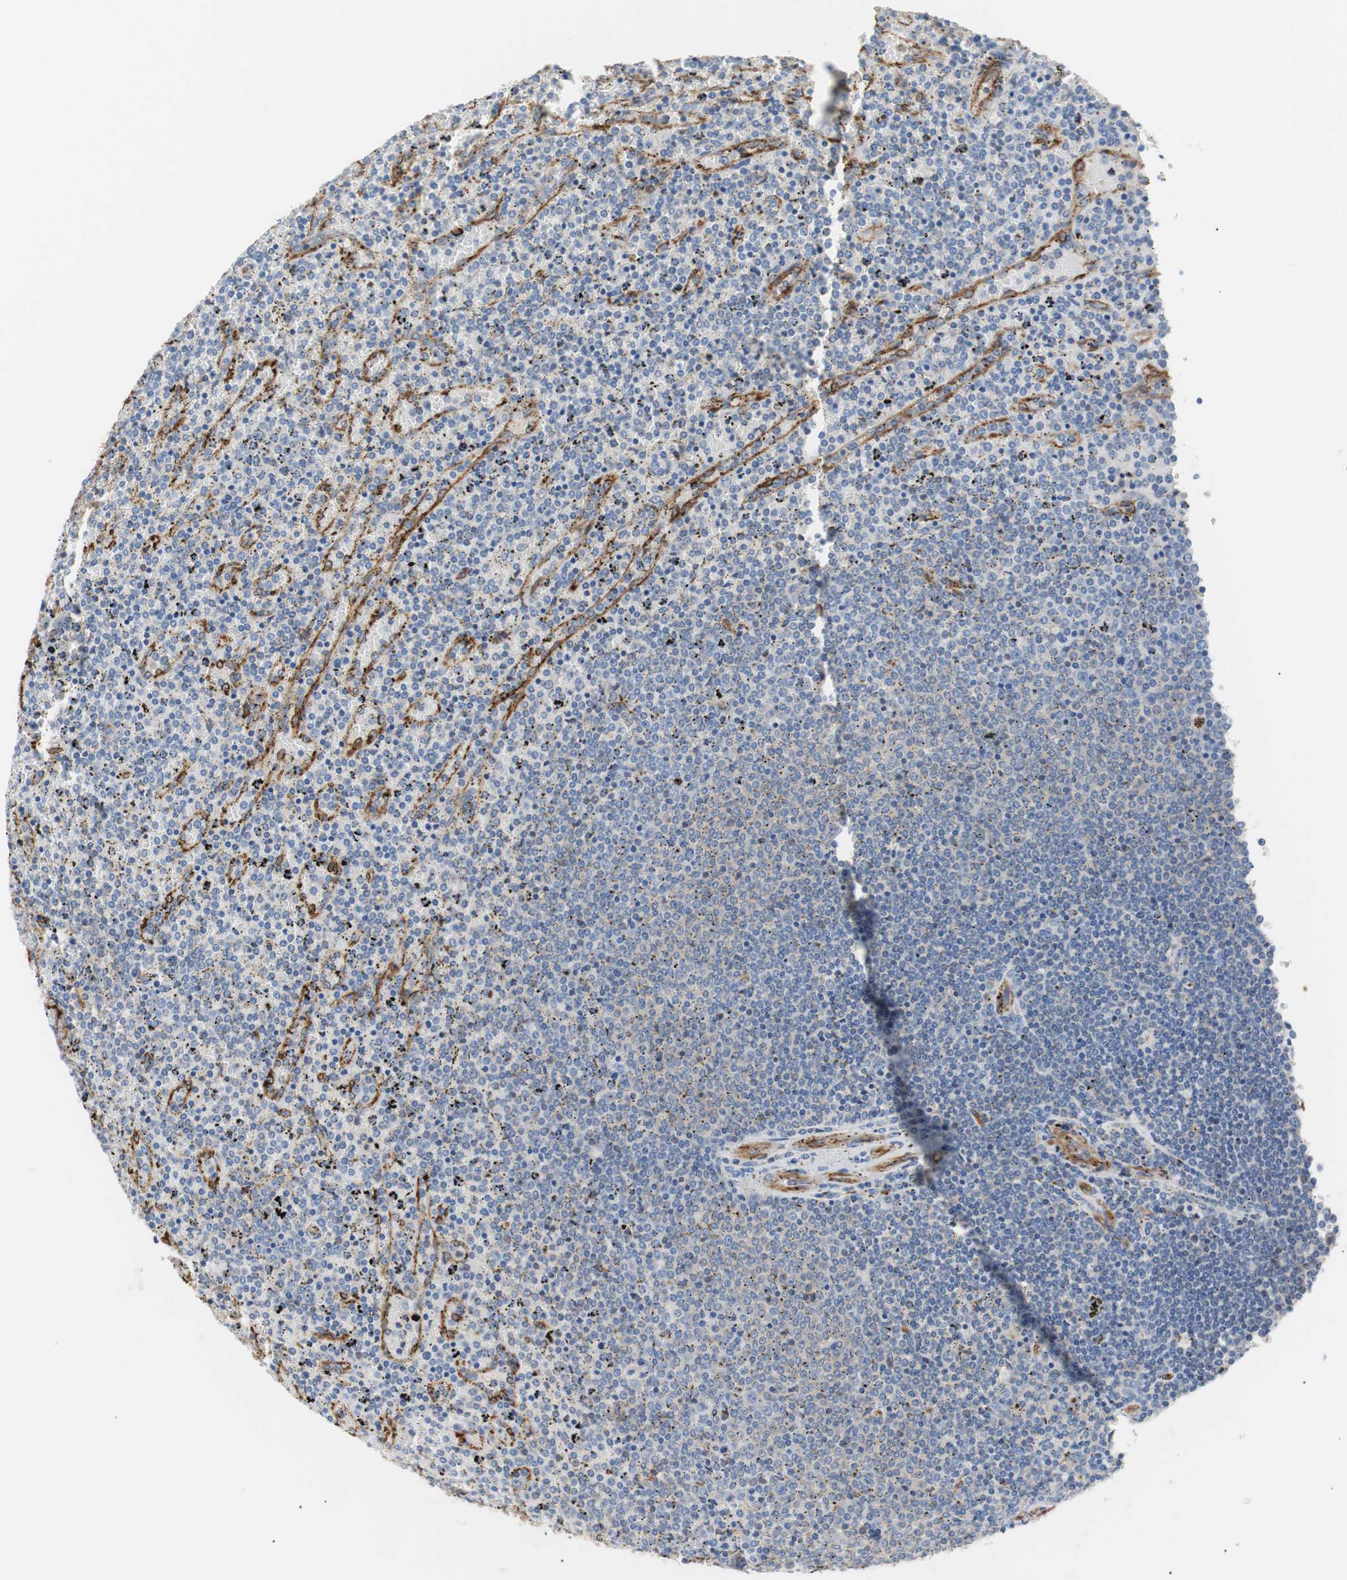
{"staining": {"intensity": "negative", "quantity": "none", "location": "none"}, "tissue": "lymphoma", "cell_type": "Tumor cells", "image_type": "cancer", "snomed": [{"axis": "morphology", "description": "Malignant lymphoma, non-Hodgkin's type, Low grade"}, {"axis": "topography", "description": "Spleen"}], "caption": "Malignant lymphoma, non-Hodgkin's type (low-grade) was stained to show a protein in brown. There is no significant positivity in tumor cells.", "gene": "SPINT1", "patient": {"sex": "female", "age": 77}}